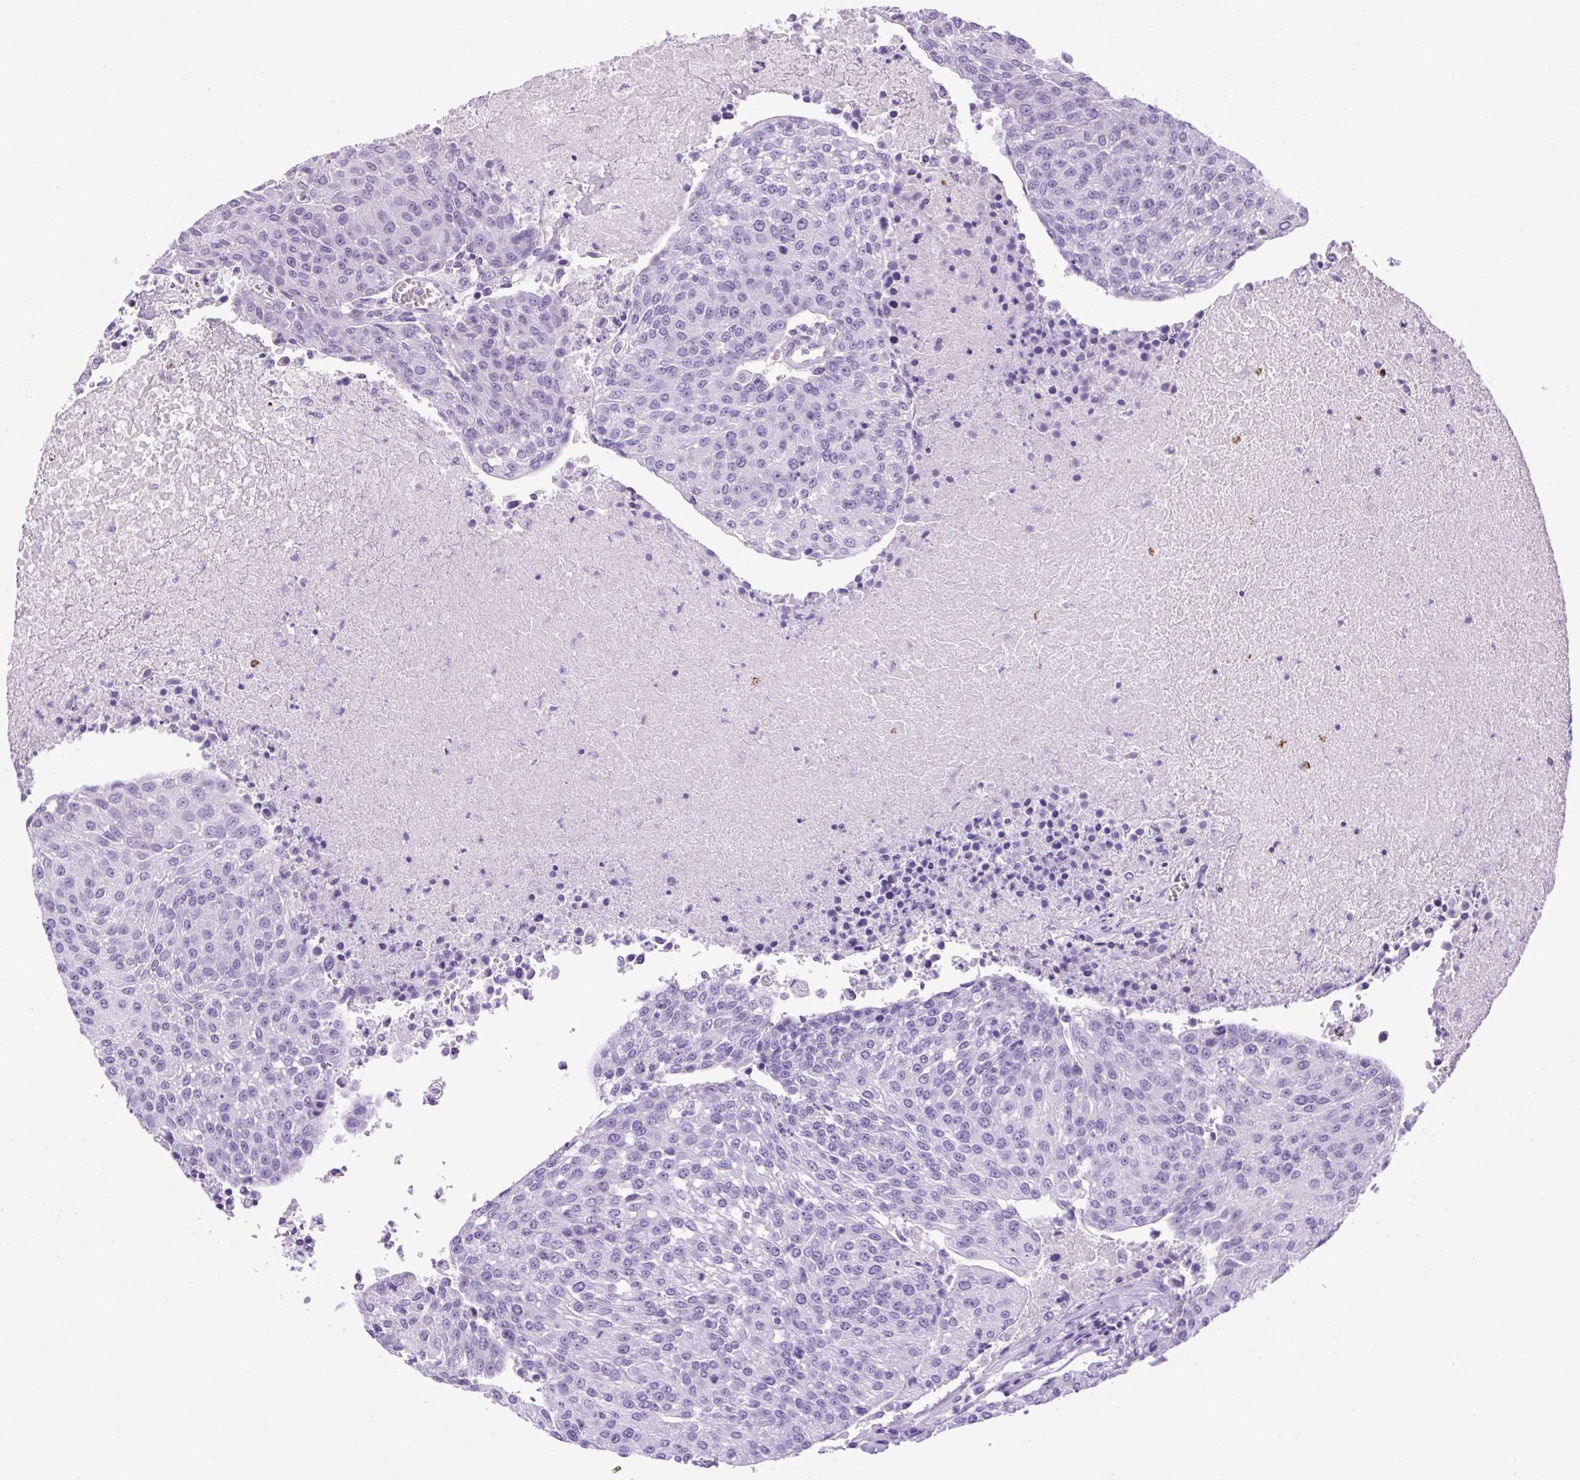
{"staining": {"intensity": "negative", "quantity": "none", "location": "none"}, "tissue": "urothelial cancer", "cell_type": "Tumor cells", "image_type": "cancer", "snomed": [{"axis": "morphology", "description": "Urothelial carcinoma, High grade"}, {"axis": "topography", "description": "Urinary bladder"}], "caption": "Immunohistochemistry histopathology image of neoplastic tissue: urothelial cancer stained with DAB exhibits no significant protein positivity in tumor cells.", "gene": "VWA7", "patient": {"sex": "female", "age": 85}}